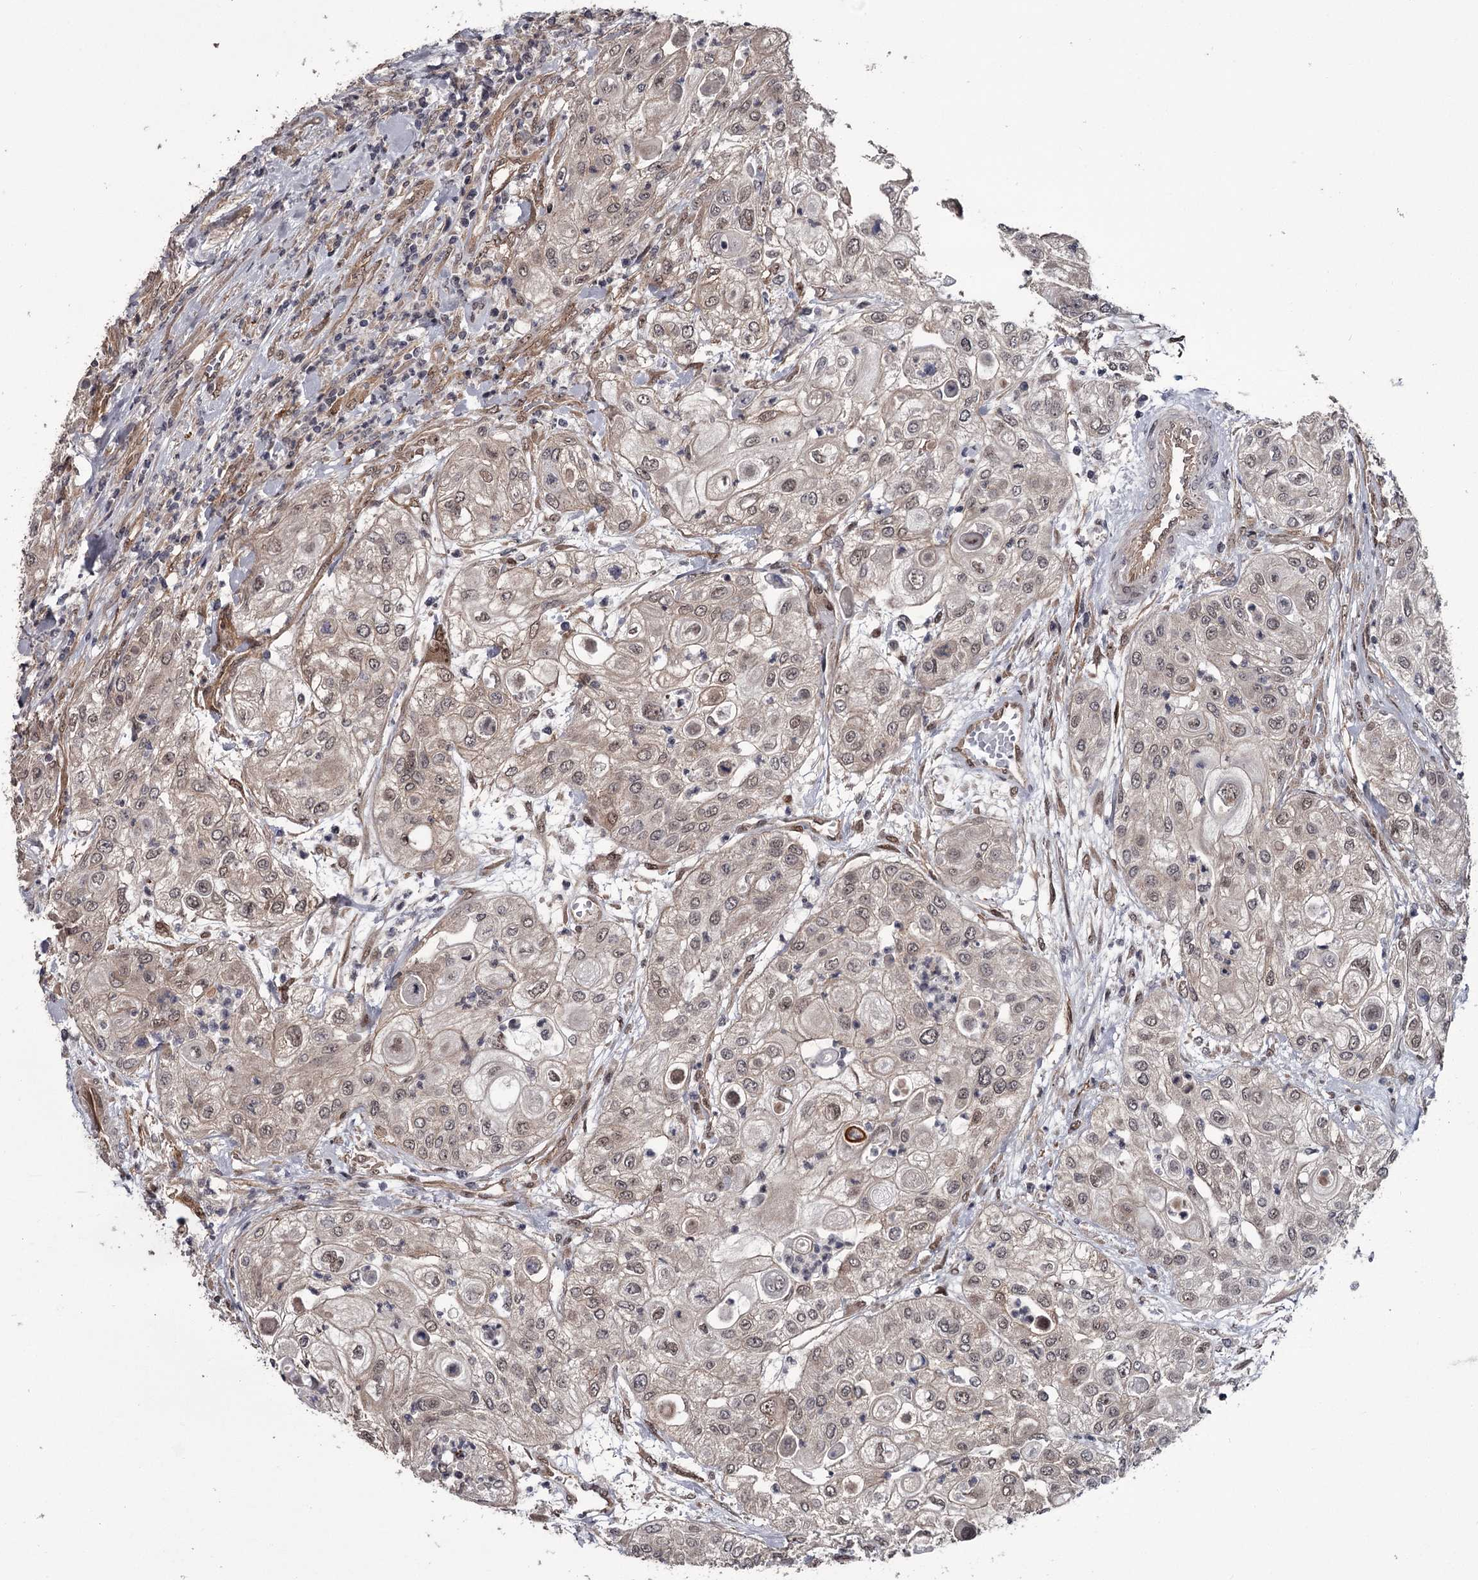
{"staining": {"intensity": "weak", "quantity": ">75%", "location": "cytoplasmic/membranous,nuclear"}, "tissue": "urothelial cancer", "cell_type": "Tumor cells", "image_type": "cancer", "snomed": [{"axis": "morphology", "description": "Urothelial carcinoma, High grade"}, {"axis": "topography", "description": "Urinary bladder"}], "caption": "Approximately >75% of tumor cells in human high-grade urothelial carcinoma show weak cytoplasmic/membranous and nuclear protein positivity as visualized by brown immunohistochemical staining.", "gene": "CDC42EP2", "patient": {"sex": "female", "age": 79}}